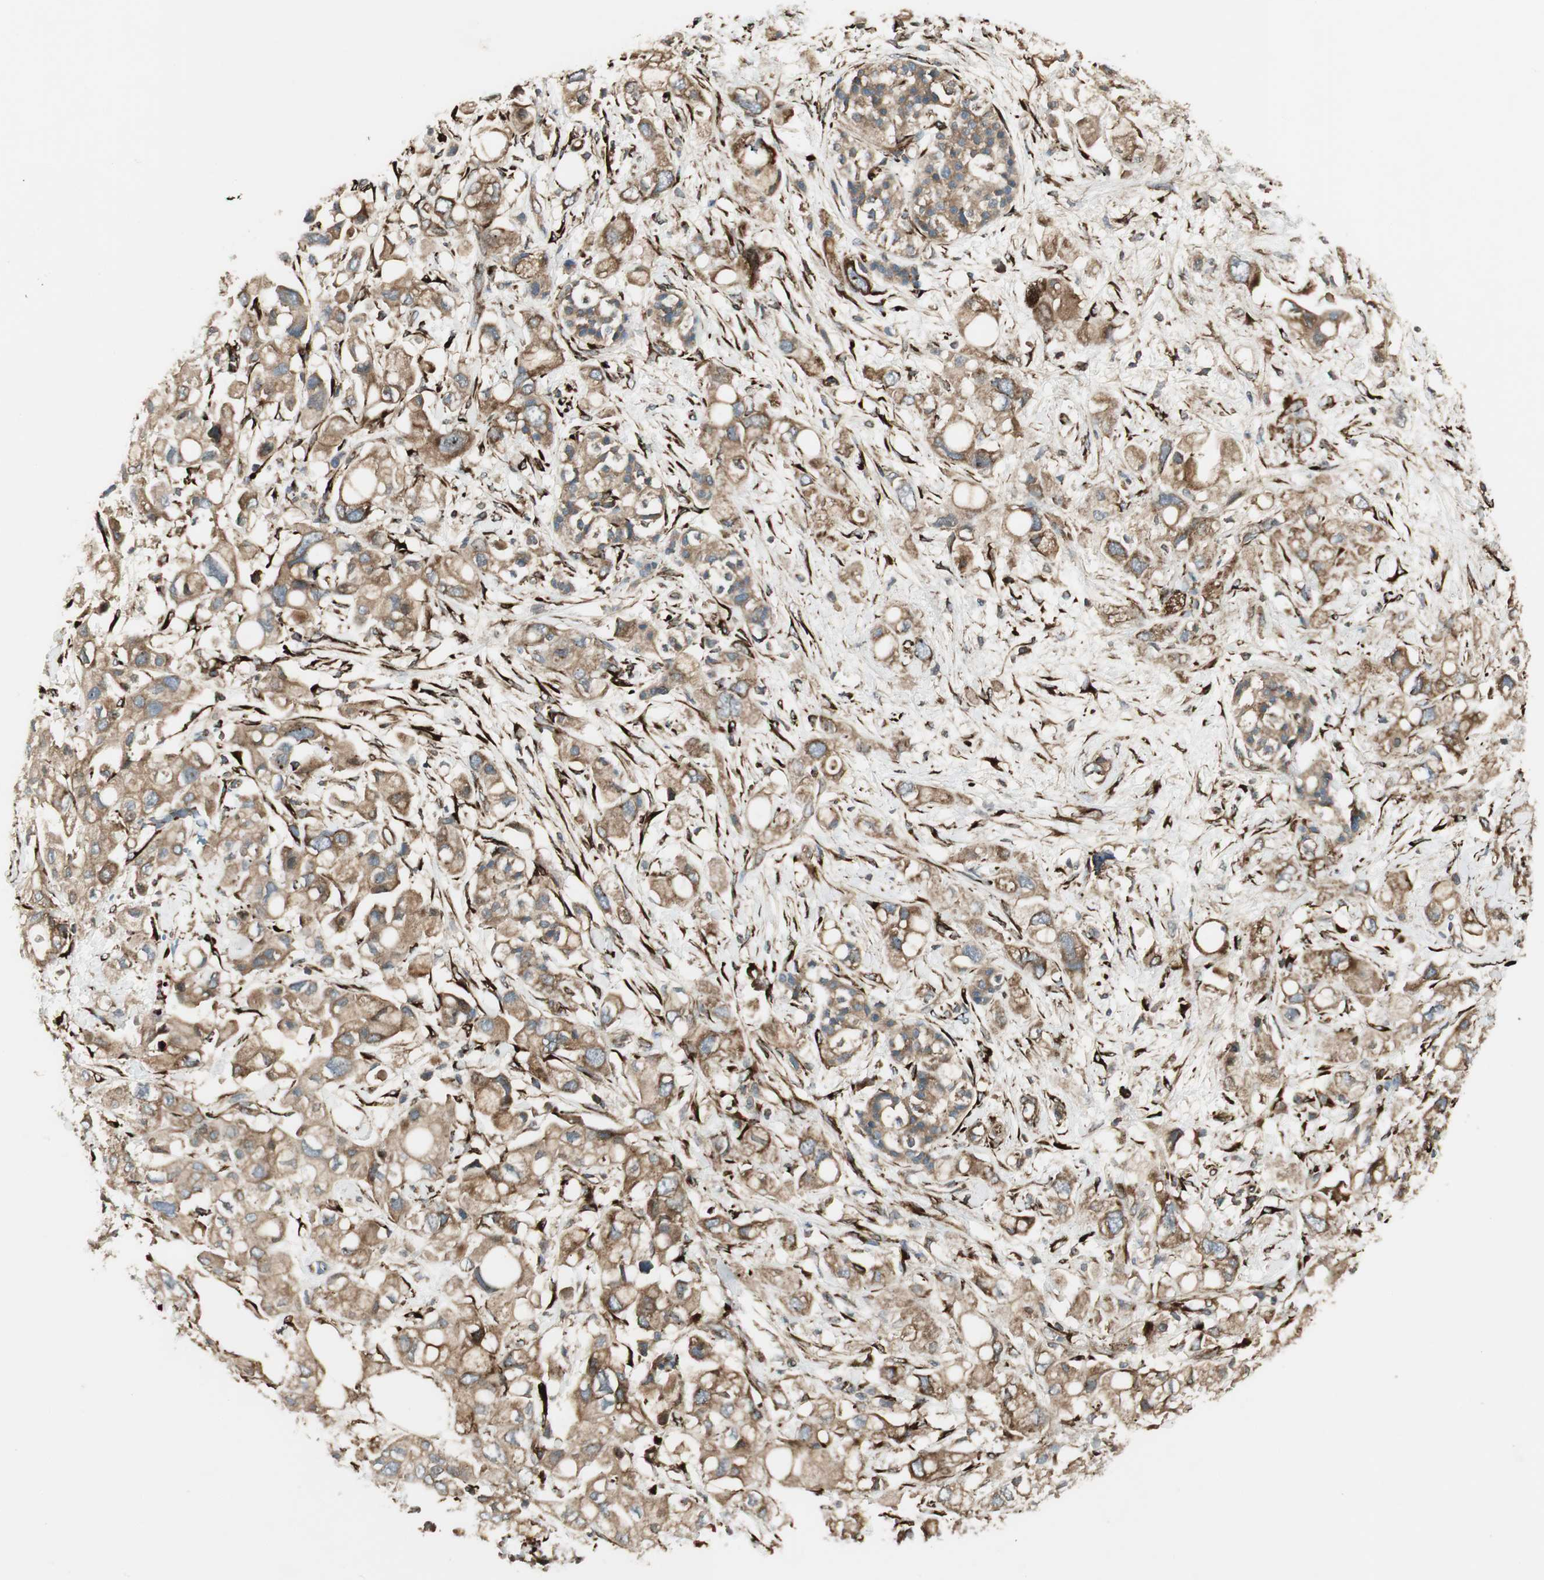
{"staining": {"intensity": "moderate", "quantity": ">75%", "location": "cytoplasmic/membranous"}, "tissue": "pancreatic cancer", "cell_type": "Tumor cells", "image_type": "cancer", "snomed": [{"axis": "morphology", "description": "Adenocarcinoma, NOS"}, {"axis": "topography", "description": "Pancreas"}], "caption": "High-power microscopy captured an IHC image of pancreatic adenocarcinoma, revealing moderate cytoplasmic/membranous expression in about >75% of tumor cells. Using DAB (brown) and hematoxylin (blue) stains, captured at high magnification using brightfield microscopy.", "gene": "PRKG1", "patient": {"sex": "female", "age": 56}}